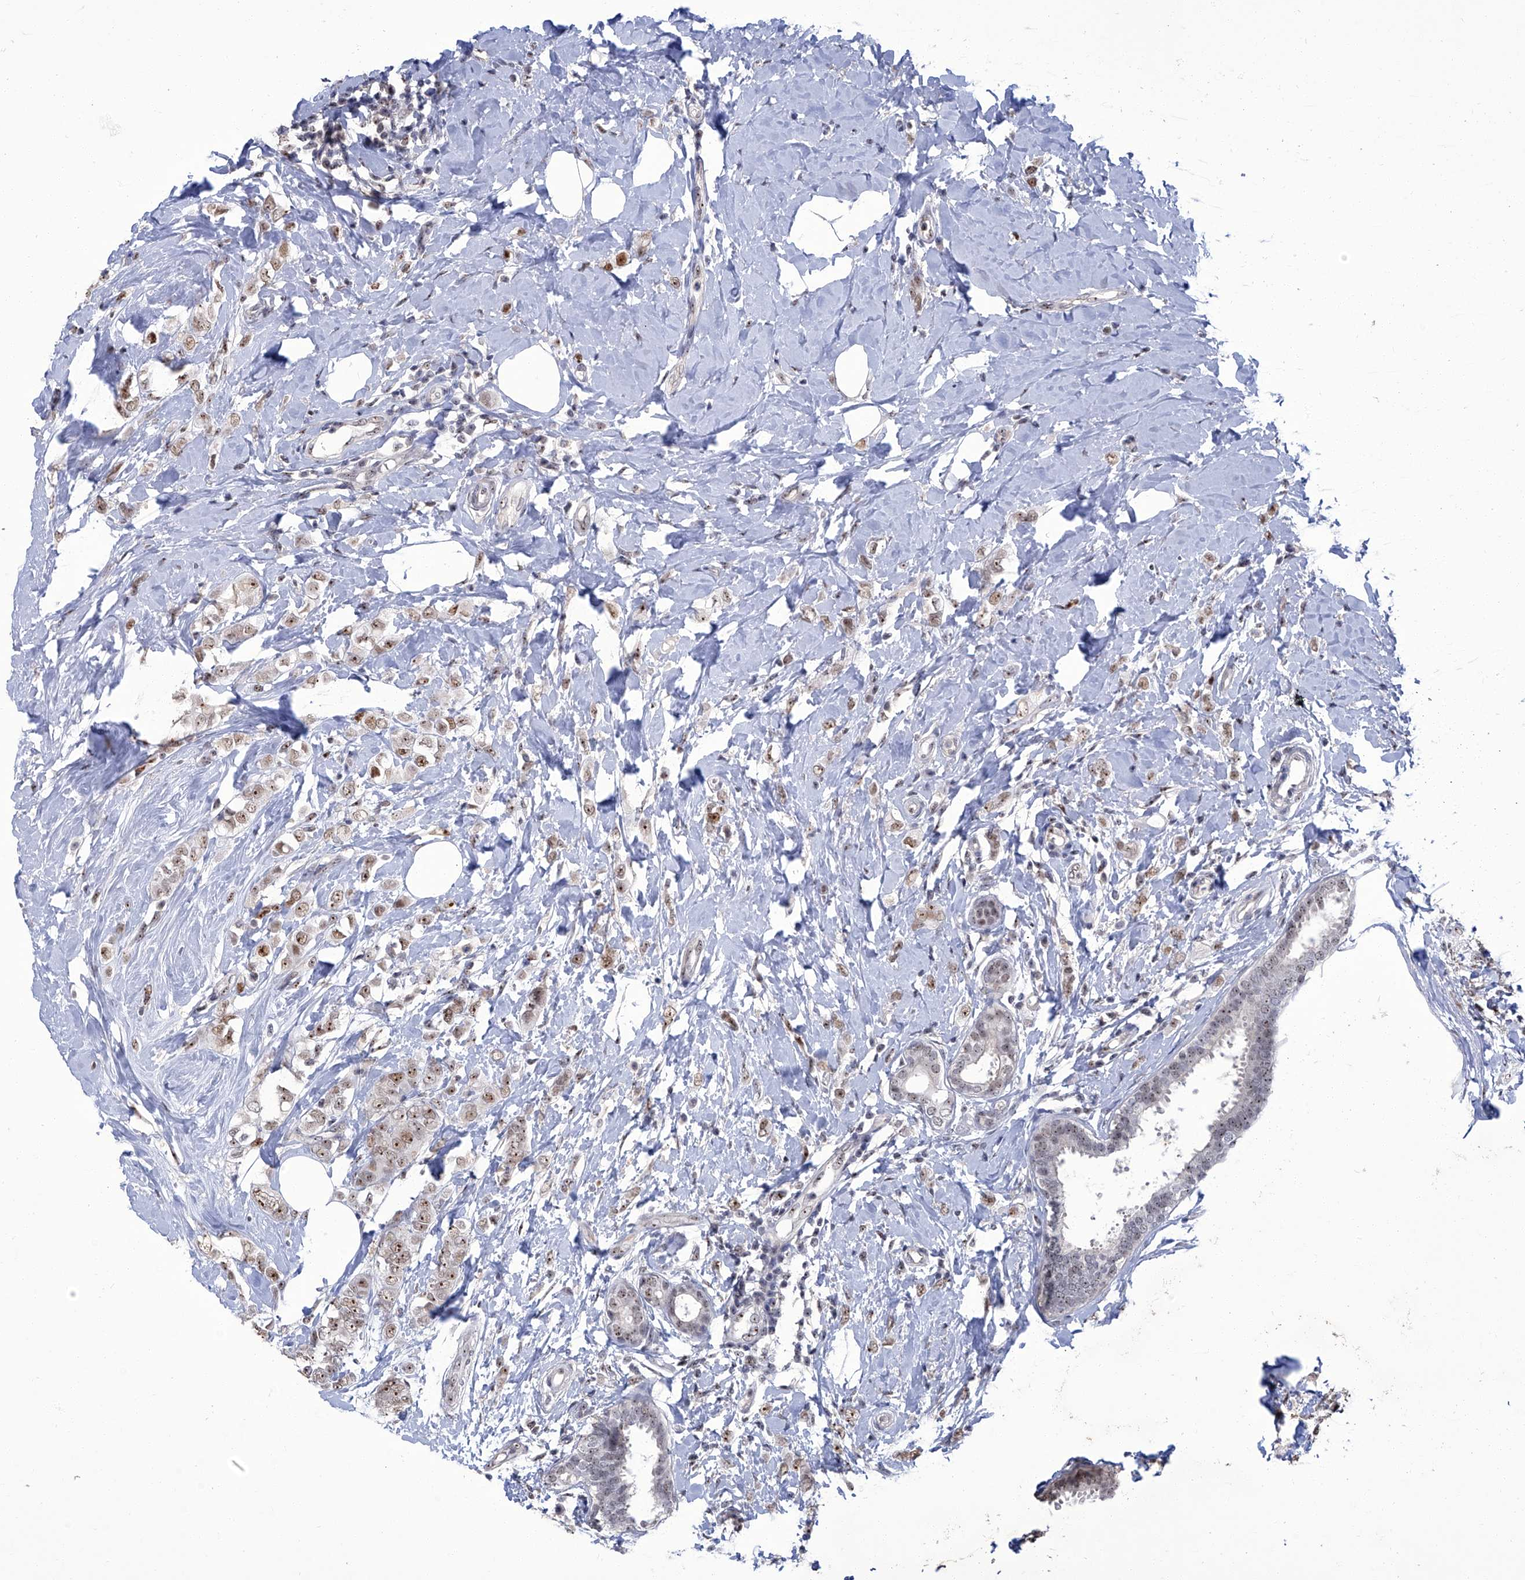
{"staining": {"intensity": "moderate", "quantity": ">75%", "location": "nuclear"}, "tissue": "breast cancer", "cell_type": "Tumor cells", "image_type": "cancer", "snomed": [{"axis": "morphology", "description": "Lobular carcinoma"}, {"axis": "topography", "description": "Breast"}], "caption": "DAB (3,3'-diaminobenzidine) immunohistochemical staining of breast cancer demonstrates moderate nuclear protein staining in approximately >75% of tumor cells.", "gene": "CMTR1", "patient": {"sex": "female", "age": 47}}